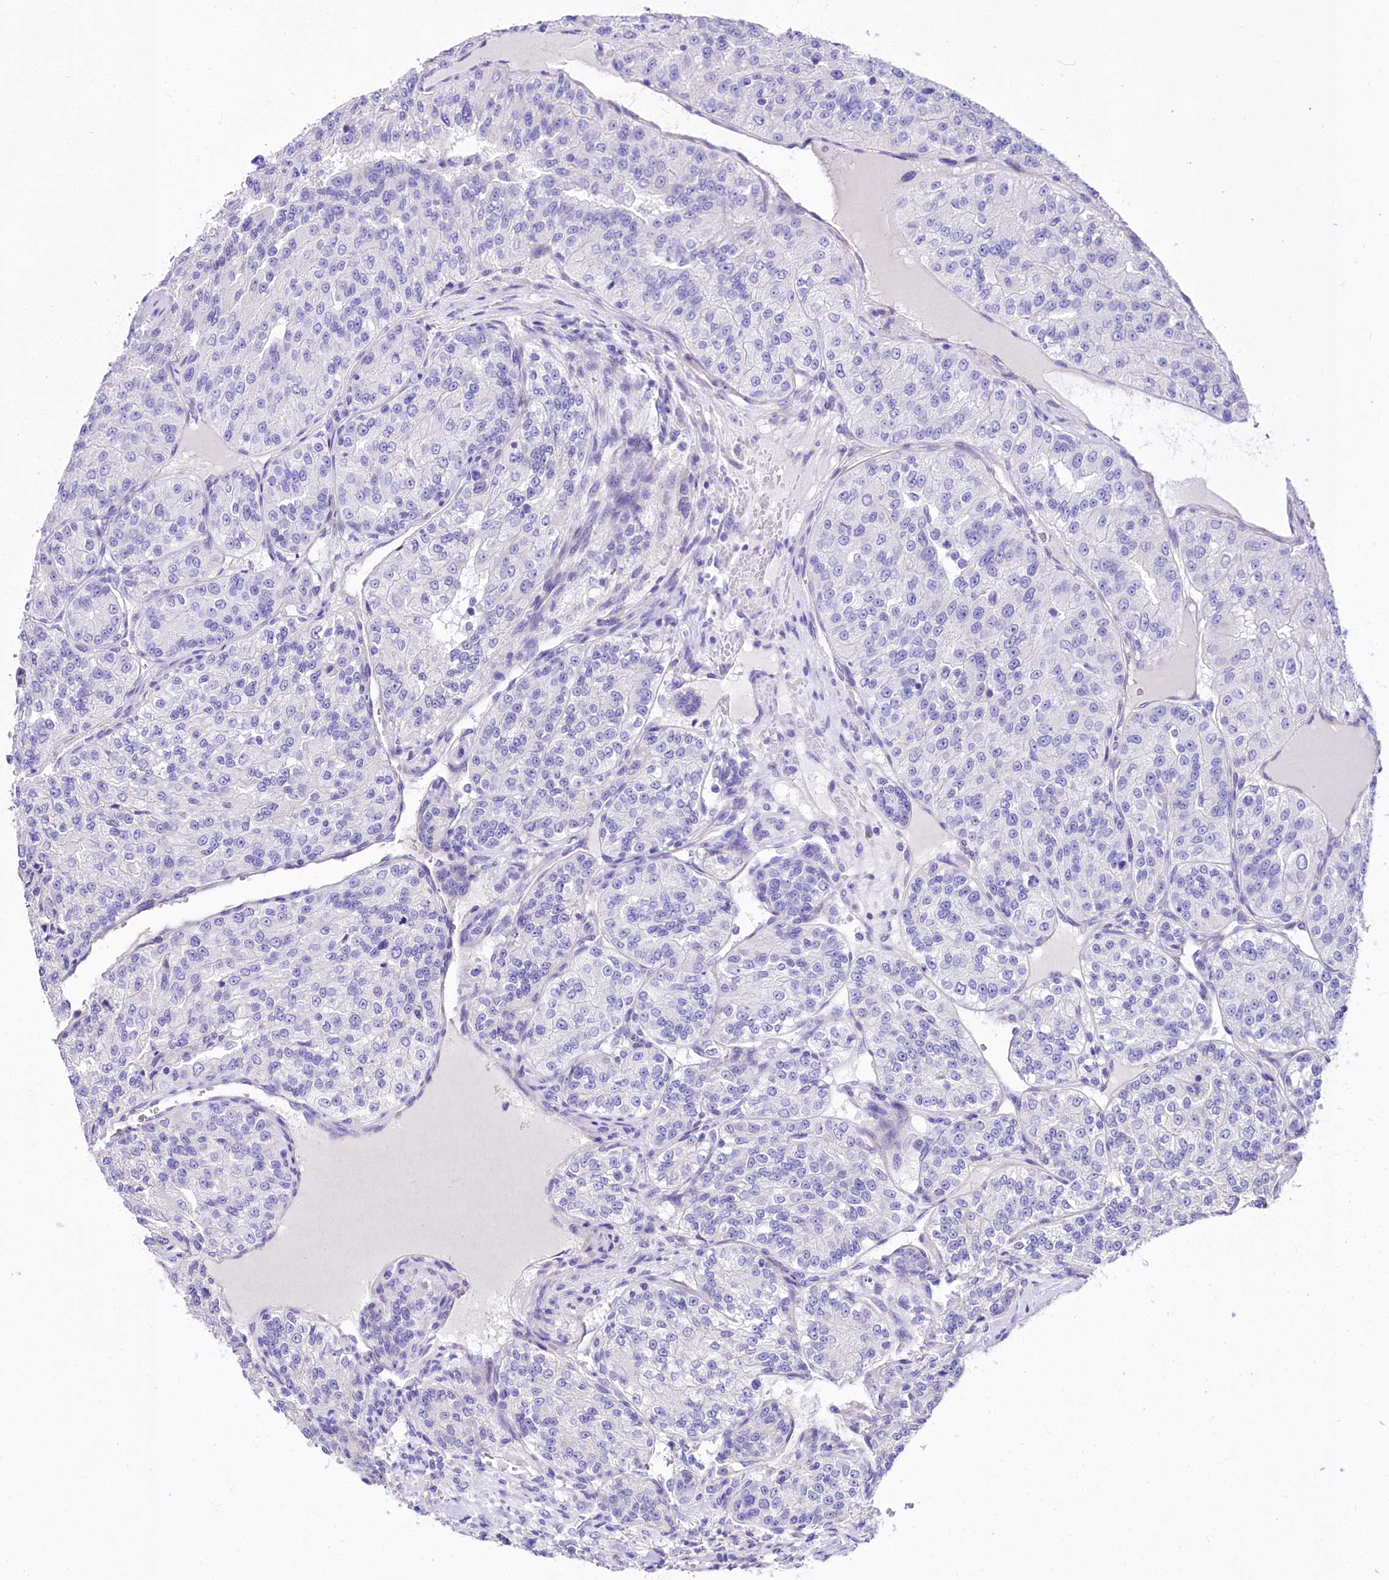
{"staining": {"intensity": "negative", "quantity": "none", "location": "none"}, "tissue": "renal cancer", "cell_type": "Tumor cells", "image_type": "cancer", "snomed": [{"axis": "morphology", "description": "Adenocarcinoma, NOS"}, {"axis": "topography", "description": "Kidney"}], "caption": "High power microscopy photomicrograph of an immunohistochemistry (IHC) image of renal adenocarcinoma, revealing no significant positivity in tumor cells.", "gene": "A2ML1", "patient": {"sex": "female", "age": 63}}